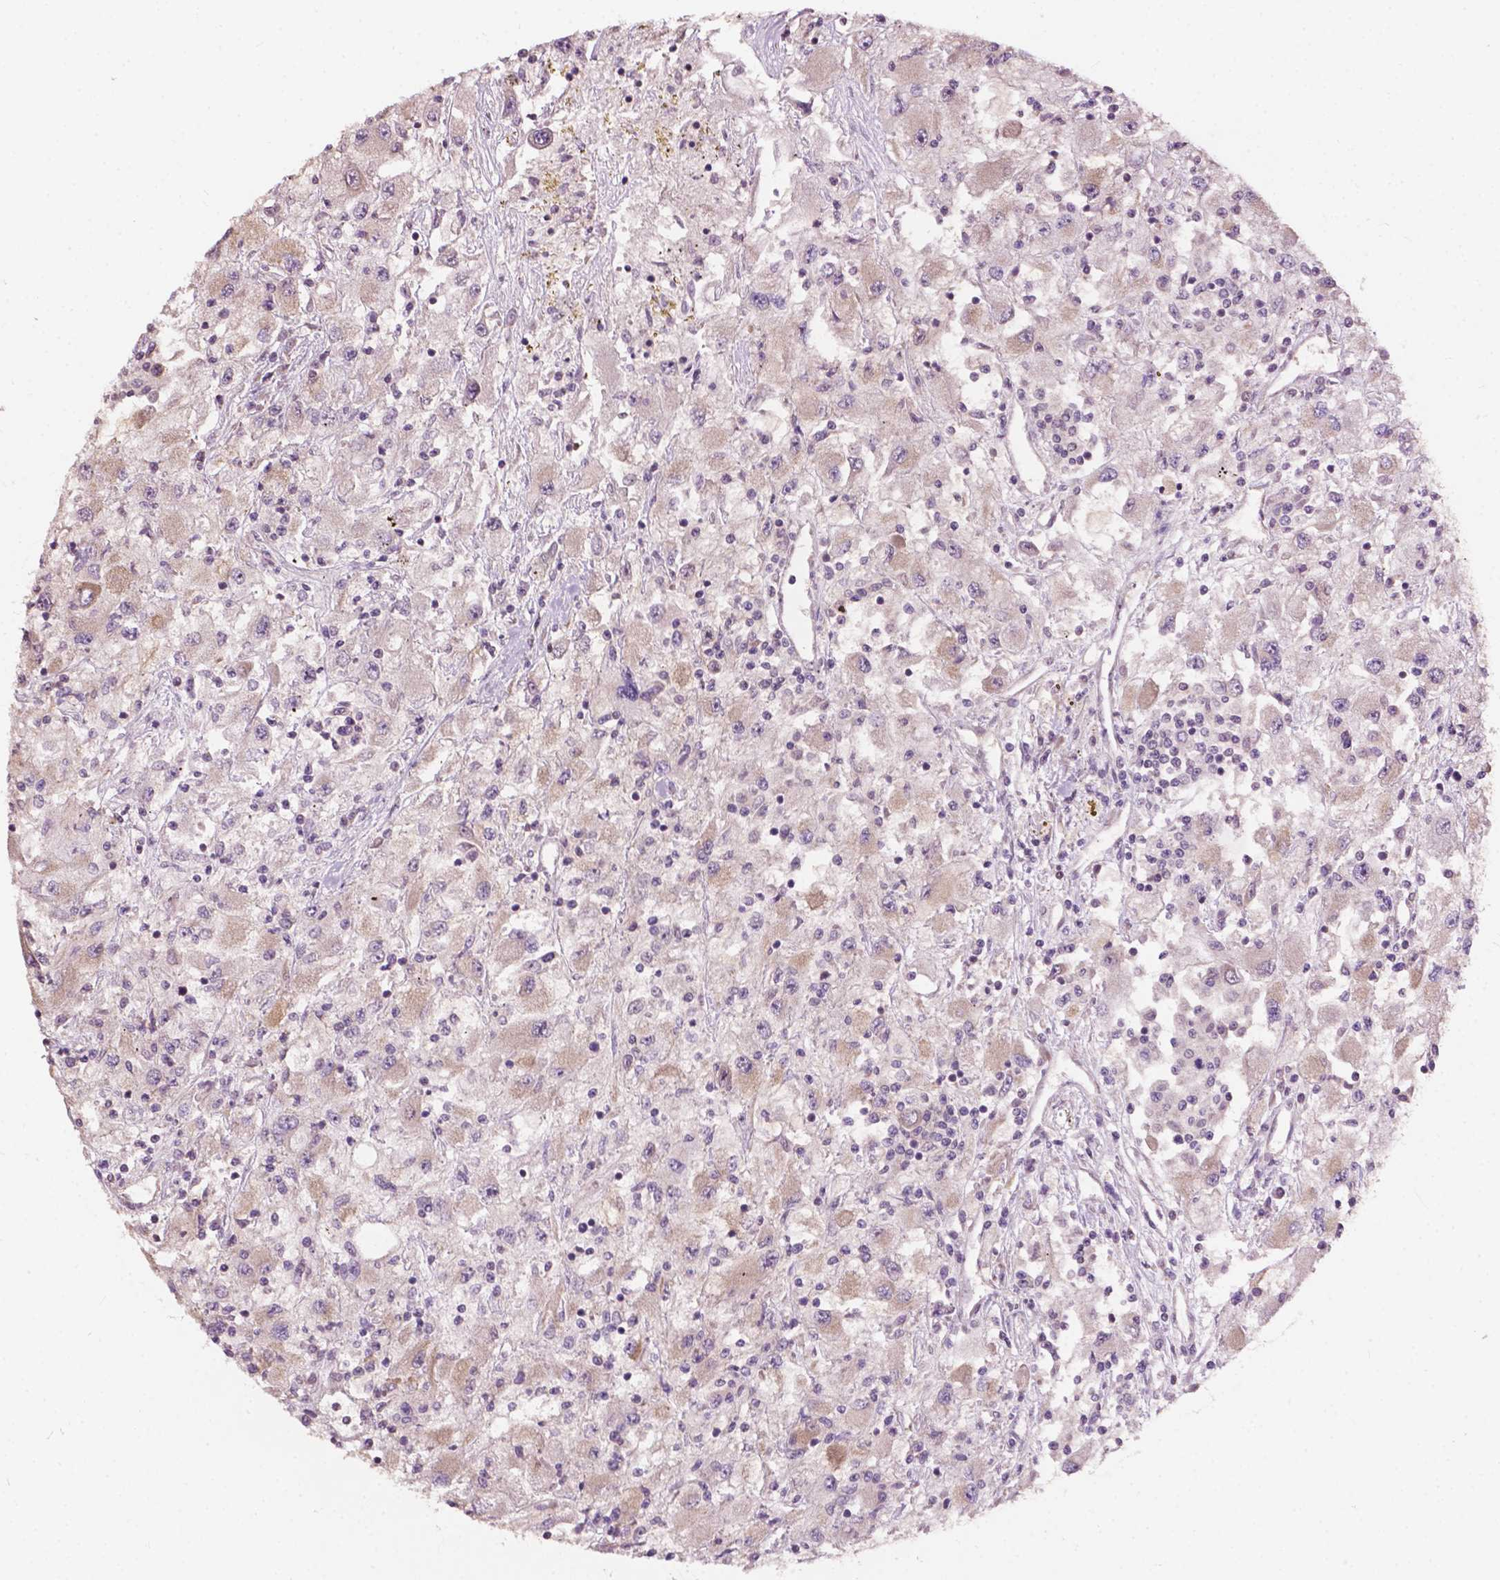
{"staining": {"intensity": "weak", "quantity": "25%-75%", "location": "cytoplasmic/membranous"}, "tissue": "renal cancer", "cell_type": "Tumor cells", "image_type": "cancer", "snomed": [{"axis": "morphology", "description": "Adenocarcinoma, NOS"}, {"axis": "topography", "description": "Kidney"}], "caption": "Protein expression by IHC exhibits weak cytoplasmic/membranous positivity in approximately 25%-75% of tumor cells in renal cancer. (DAB (3,3'-diaminobenzidine) IHC with brightfield microscopy, high magnification).", "gene": "NDUFA10", "patient": {"sex": "female", "age": 67}}